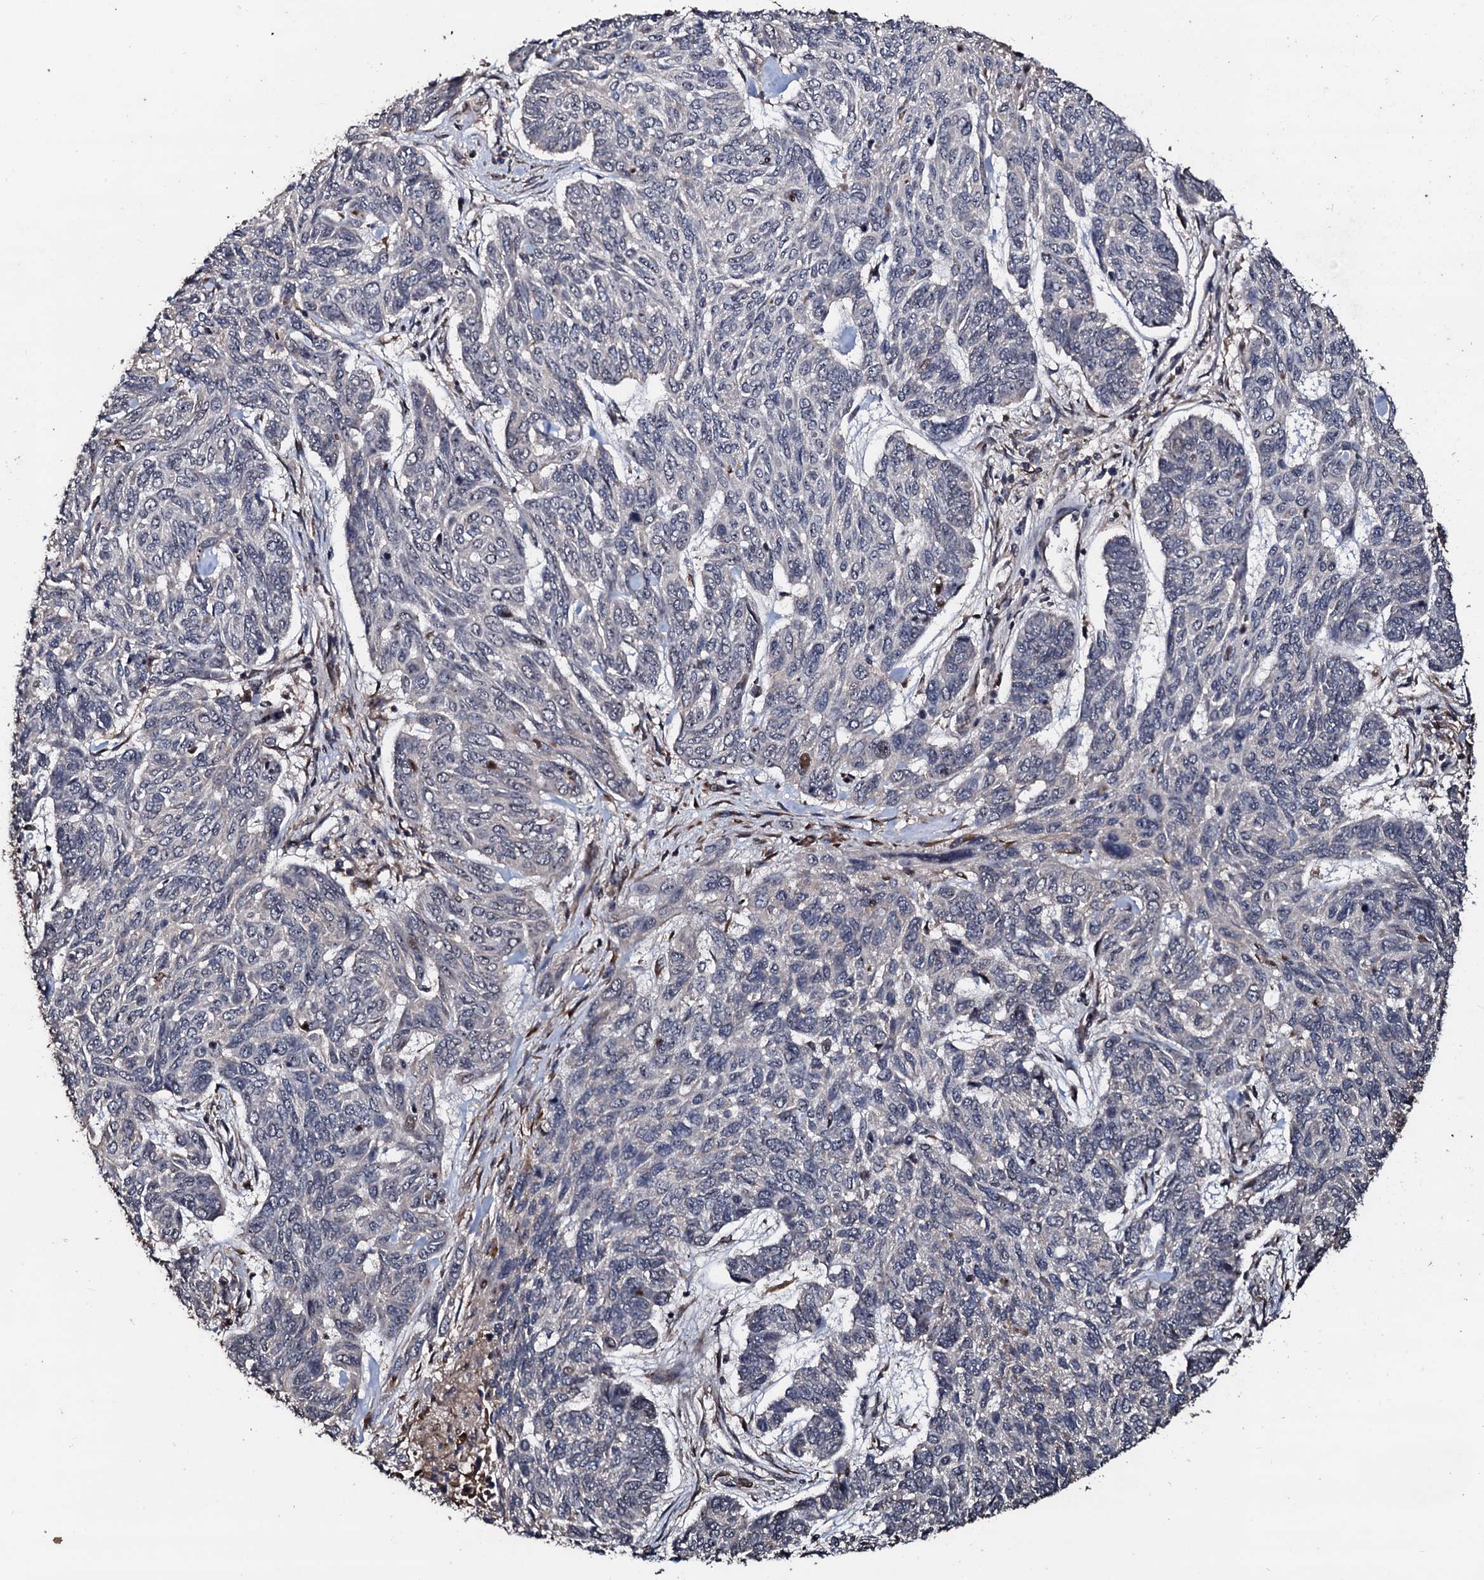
{"staining": {"intensity": "negative", "quantity": "none", "location": "none"}, "tissue": "skin cancer", "cell_type": "Tumor cells", "image_type": "cancer", "snomed": [{"axis": "morphology", "description": "Basal cell carcinoma"}, {"axis": "topography", "description": "Skin"}], "caption": "Immunohistochemical staining of human skin cancer (basal cell carcinoma) shows no significant expression in tumor cells.", "gene": "SUPT7L", "patient": {"sex": "female", "age": 65}}